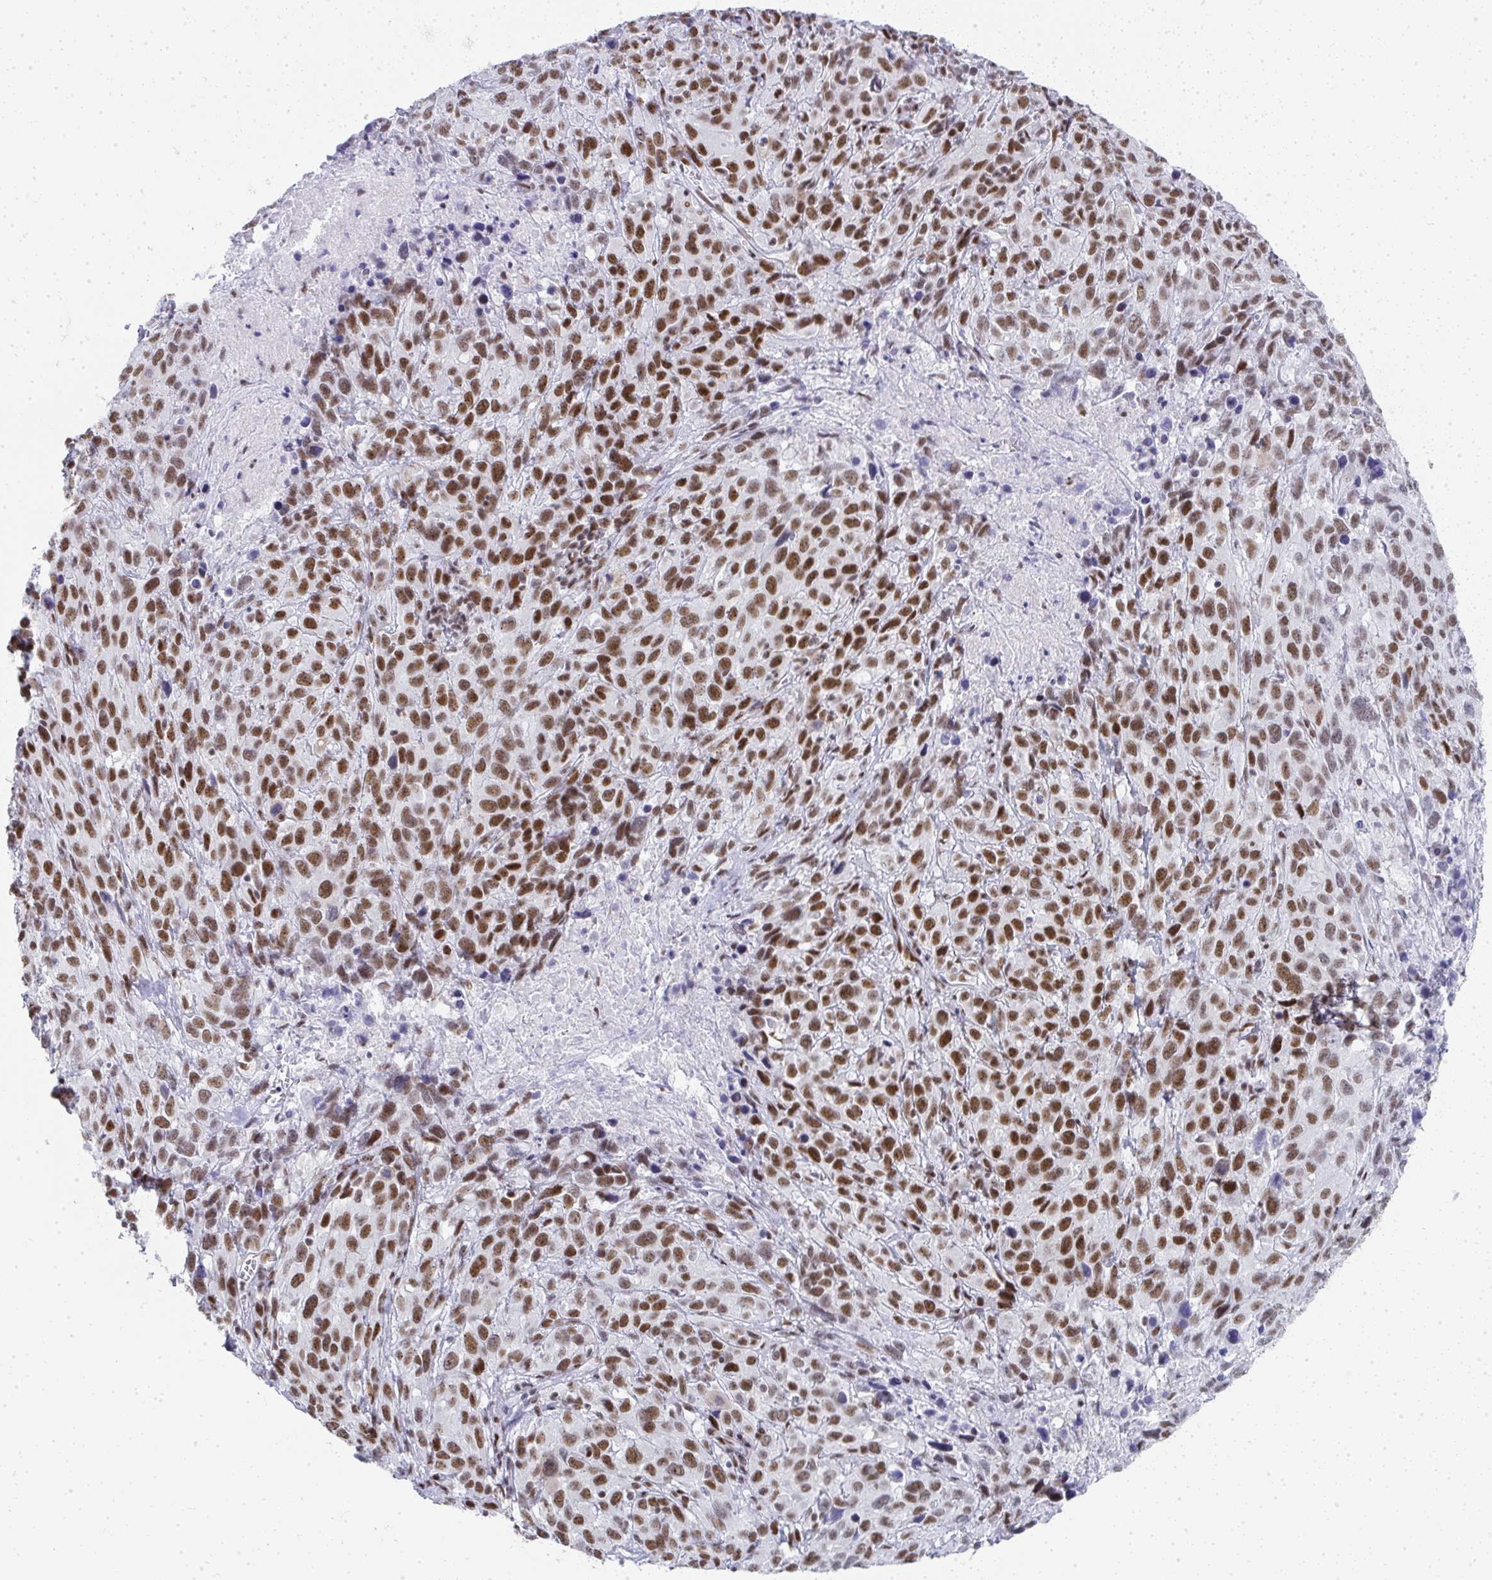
{"staining": {"intensity": "moderate", "quantity": ">75%", "location": "nuclear"}, "tissue": "cervical cancer", "cell_type": "Tumor cells", "image_type": "cancer", "snomed": [{"axis": "morphology", "description": "Normal tissue, NOS"}, {"axis": "morphology", "description": "Squamous cell carcinoma, NOS"}, {"axis": "topography", "description": "Cervix"}], "caption": "Tumor cells demonstrate medium levels of moderate nuclear staining in about >75% of cells in cervical squamous cell carcinoma.", "gene": "CREBBP", "patient": {"sex": "female", "age": 51}}